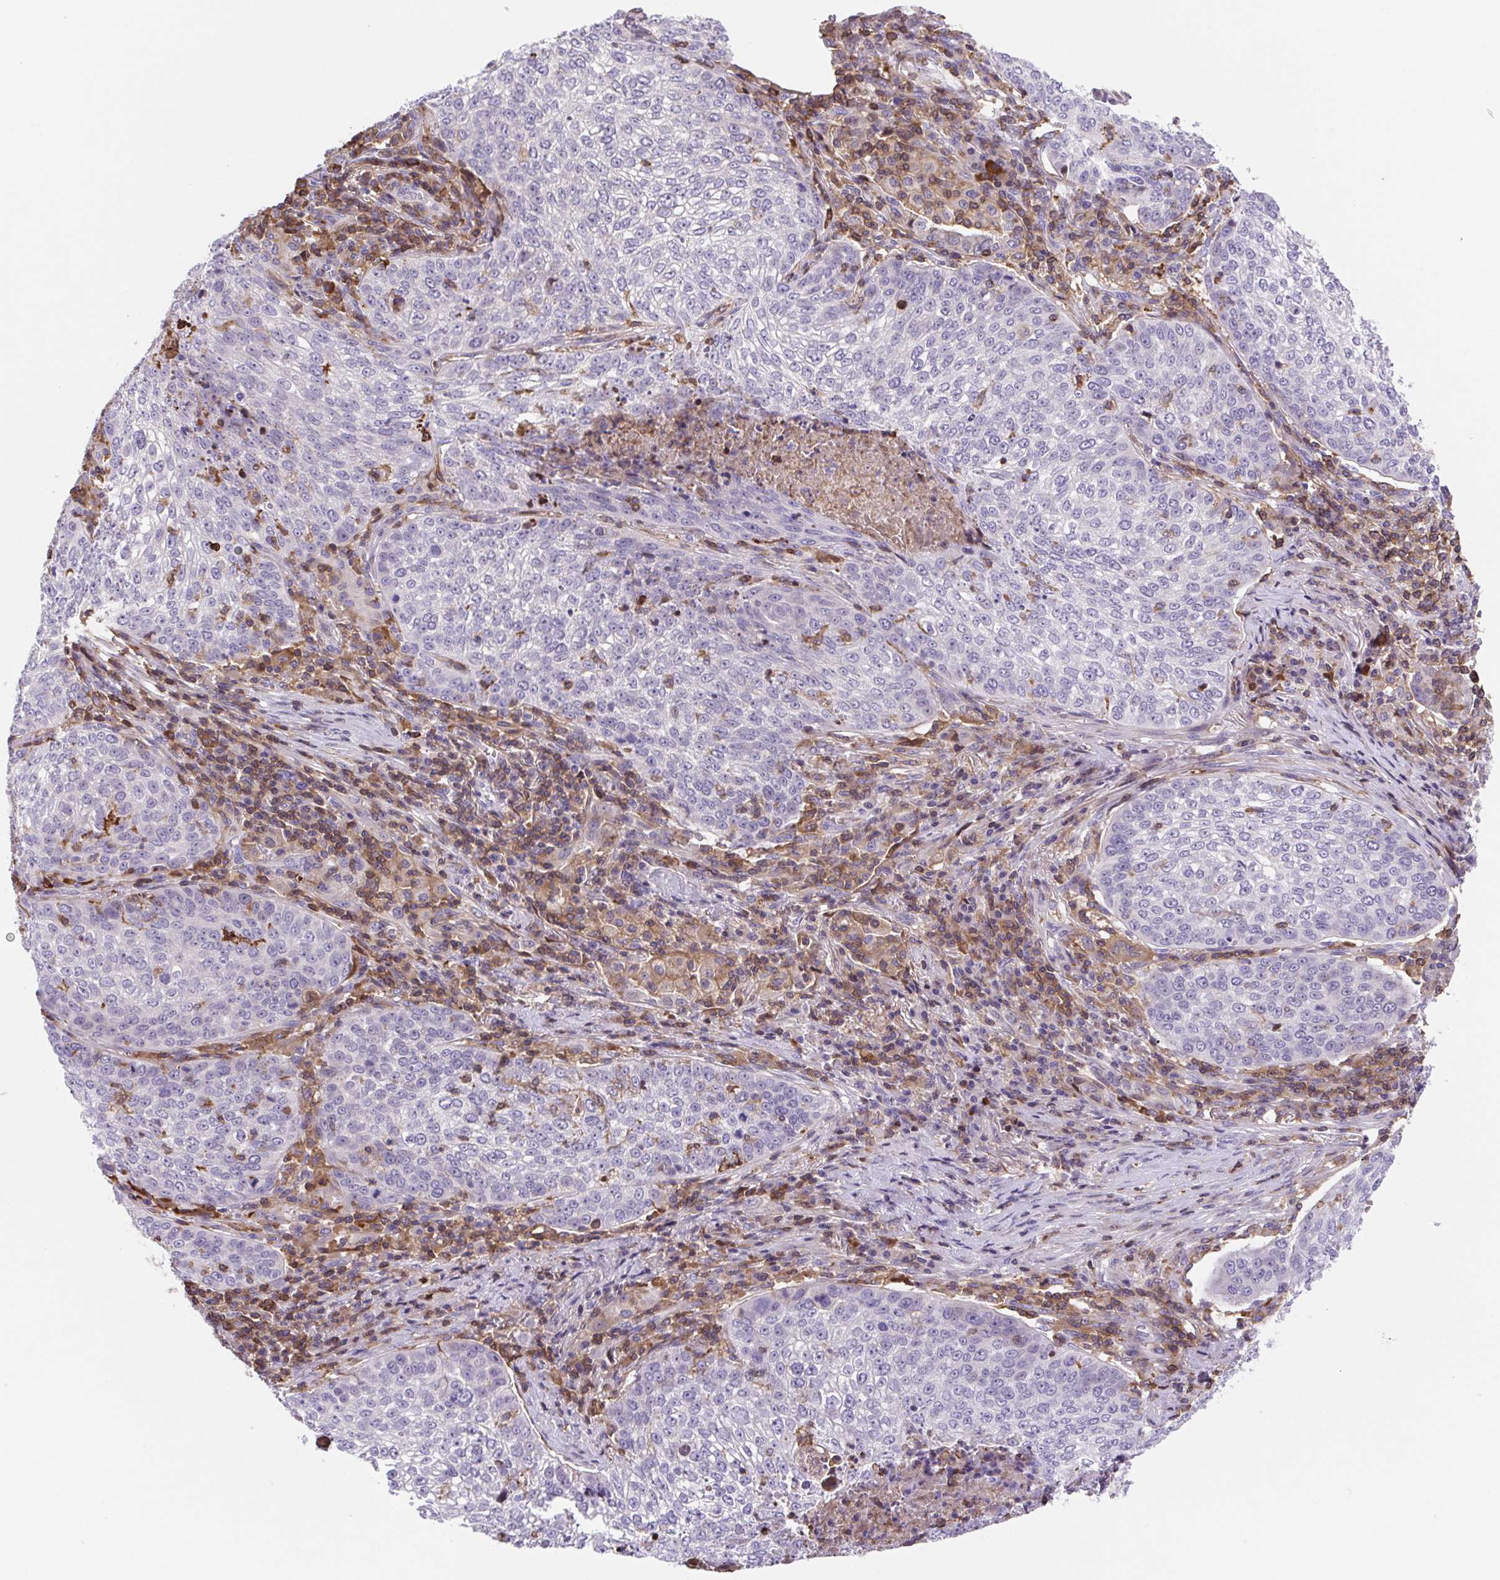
{"staining": {"intensity": "negative", "quantity": "none", "location": "none"}, "tissue": "lung cancer", "cell_type": "Tumor cells", "image_type": "cancer", "snomed": [{"axis": "morphology", "description": "Squamous cell carcinoma, NOS"}, {"axis": "topography", "description": "Lung"}], "caption": "Immunohistochemical staining of lung cancer exhibits no significant expression in tumor cells. (DAB IHC, high magnification).", "gene": "TPRG1", "patient": {"sex": "male", "age": 63}}